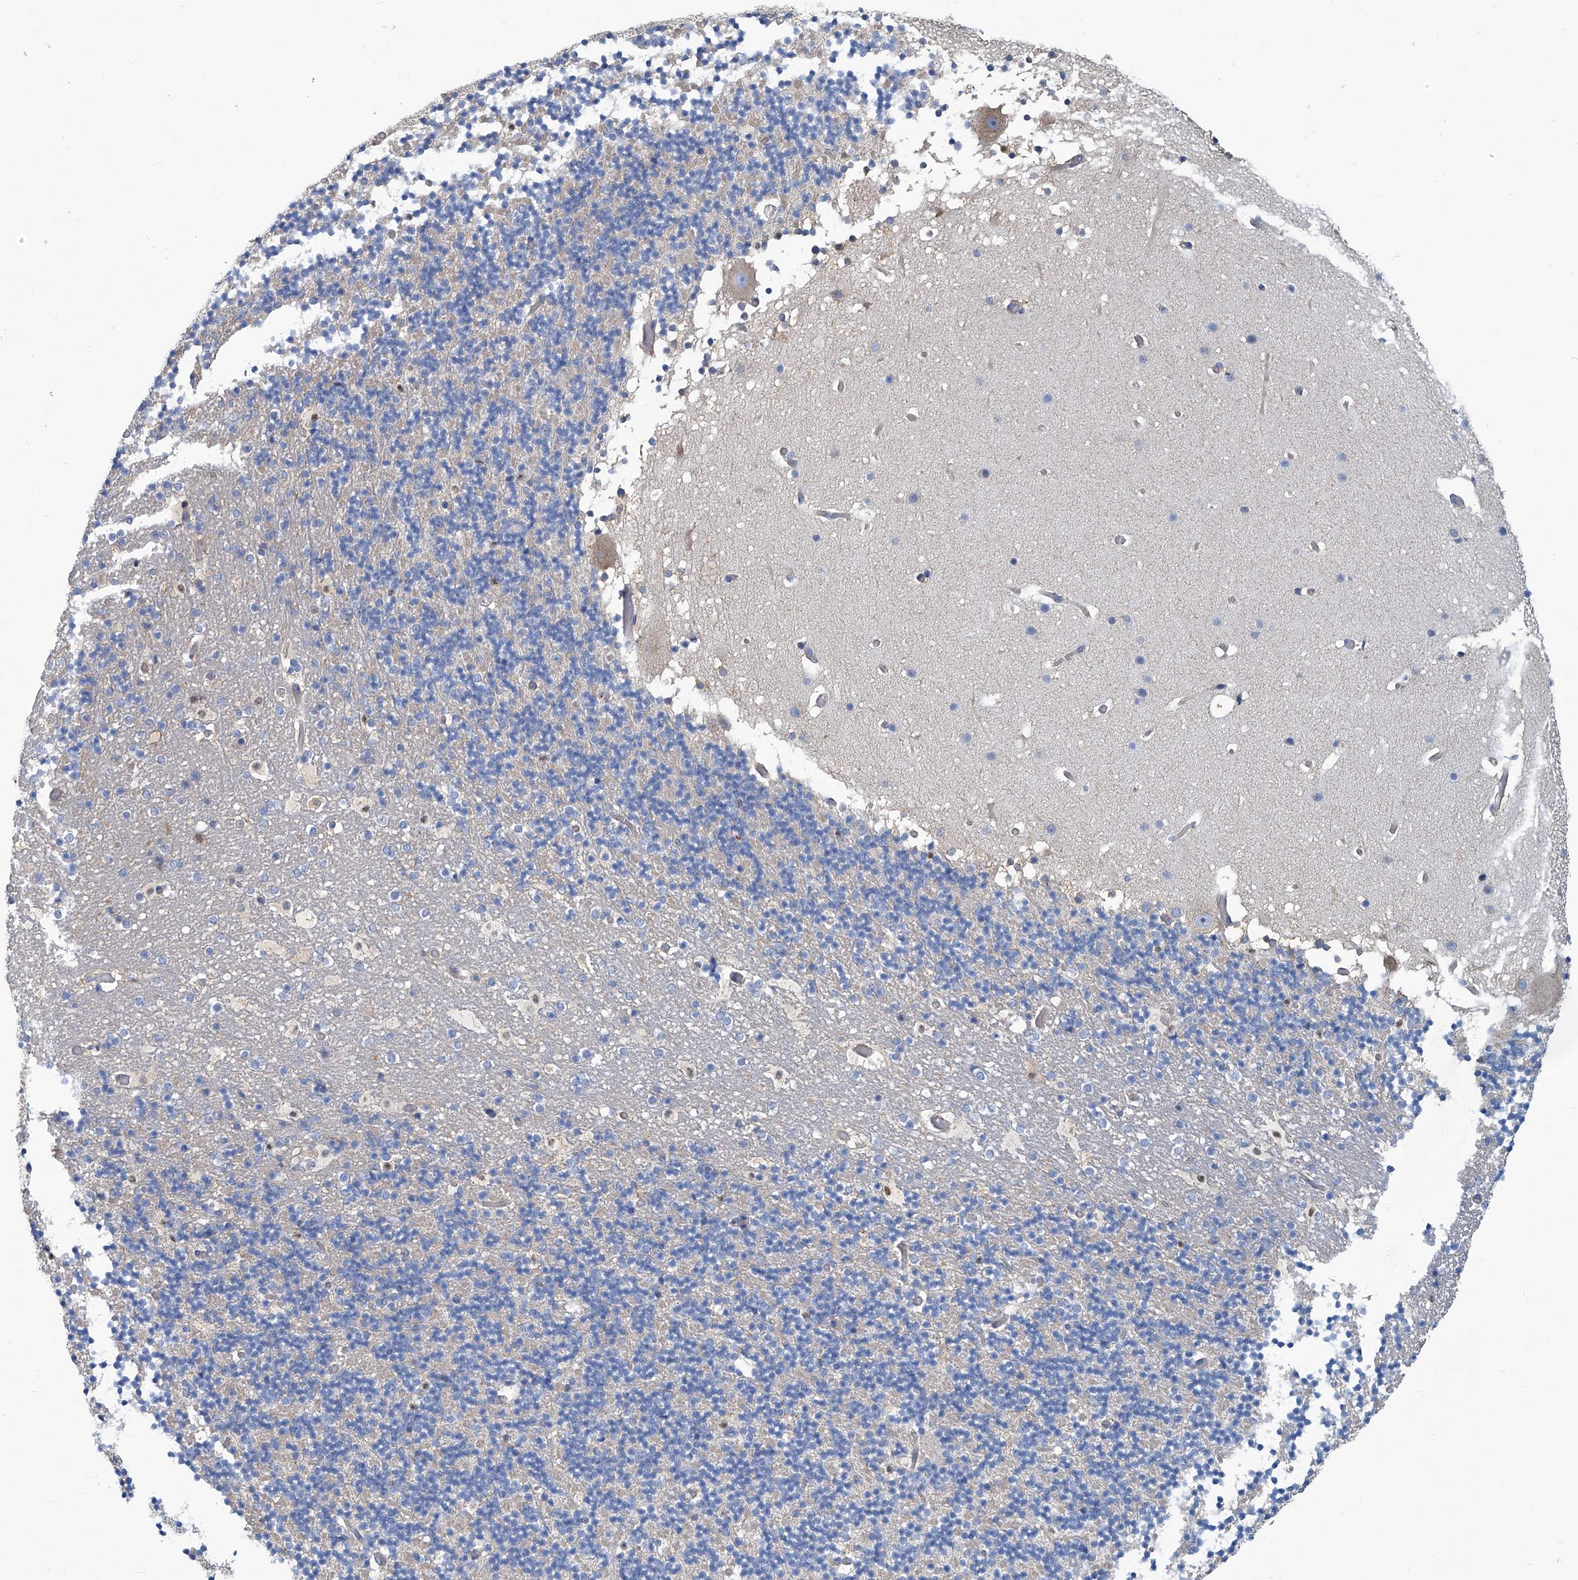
{"staining": {"intensity": "negative", "quantity": "none", "location": "none"}, "tissue": "cerebellum", "cell_type": "Cells in granular layer", "image_type": "normal", "snomed": [{"axis": "morphology", "description": "Normal tissue, NOS"}, {"axis": "topography", "description": "Cerebellum"}], "caption": "Immunohistochemical staining of benign human cerebellum shows no significant staining in cells in granular layer. Brightfield microscopy of IHC stained with DAB (3,3'-diaminobenzidine) (brown) and hematoxylin (blue), captured at high magnification.", "gene": "PFKL", "patient": {"sex": "male", "age": 57}}